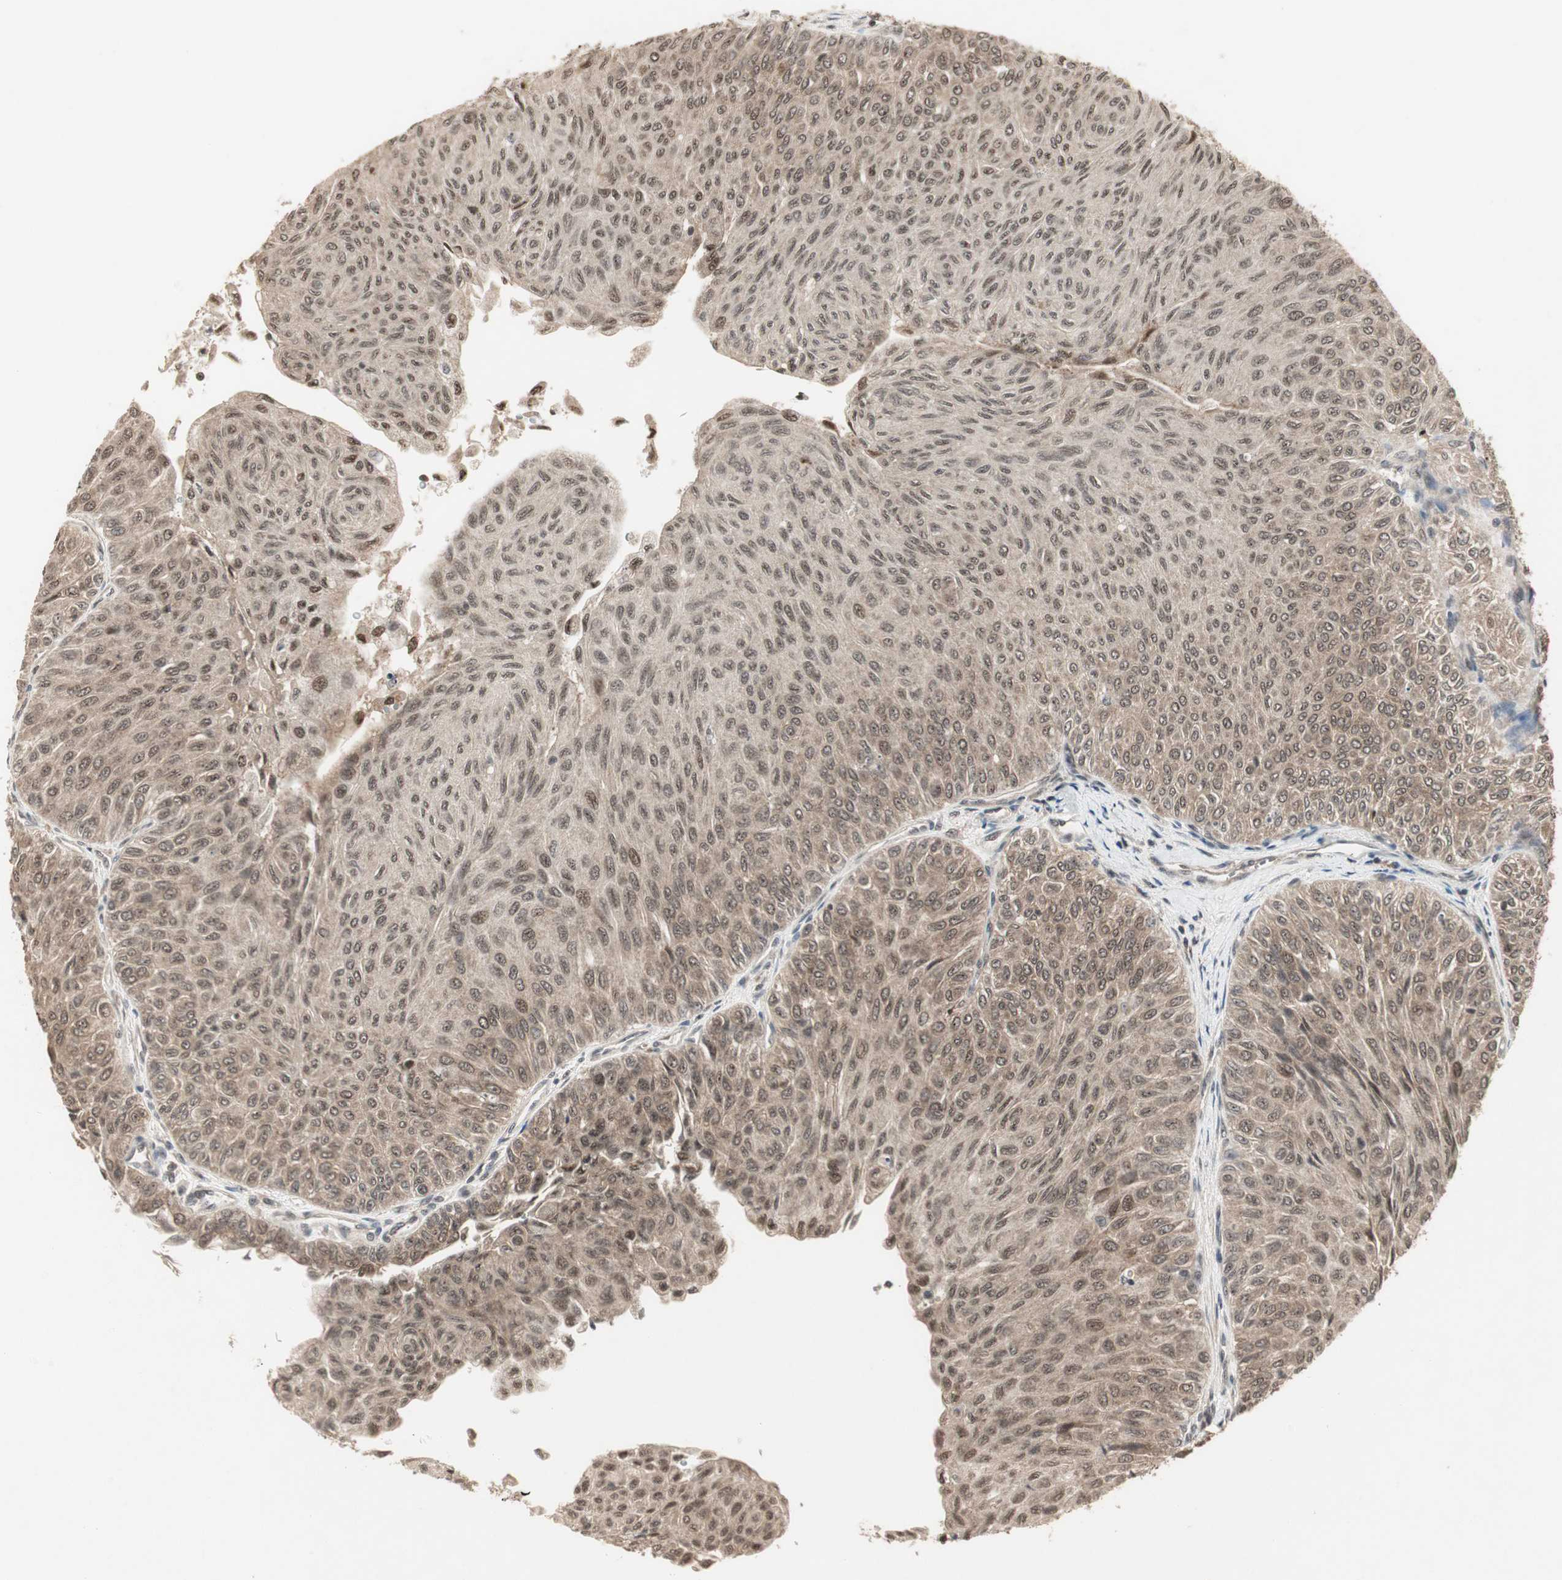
{"staining": {"intensity": "moderate", "quantity": ">75%", "location": "cytoplasmic/membranous,nuclear"}, "tissue": "urothelial cancer", "cell_type": "Tumor cells", "image_type": "cancer", "snomed": [{"axis": "morphology", "description": "Urothelial carcinoma, Low grade"}, {"axis": "topography", "description": "Urinary bladder"}], "caption": "An image showing moderate cytoplasmic/membranous and nuclear staining in about >75% of tumor cells in urothelial cancer, as visualized by brown immunohistochemical staining.", "gene": "CSNK2B", "patient": {"sex": "male", "age": 78}}